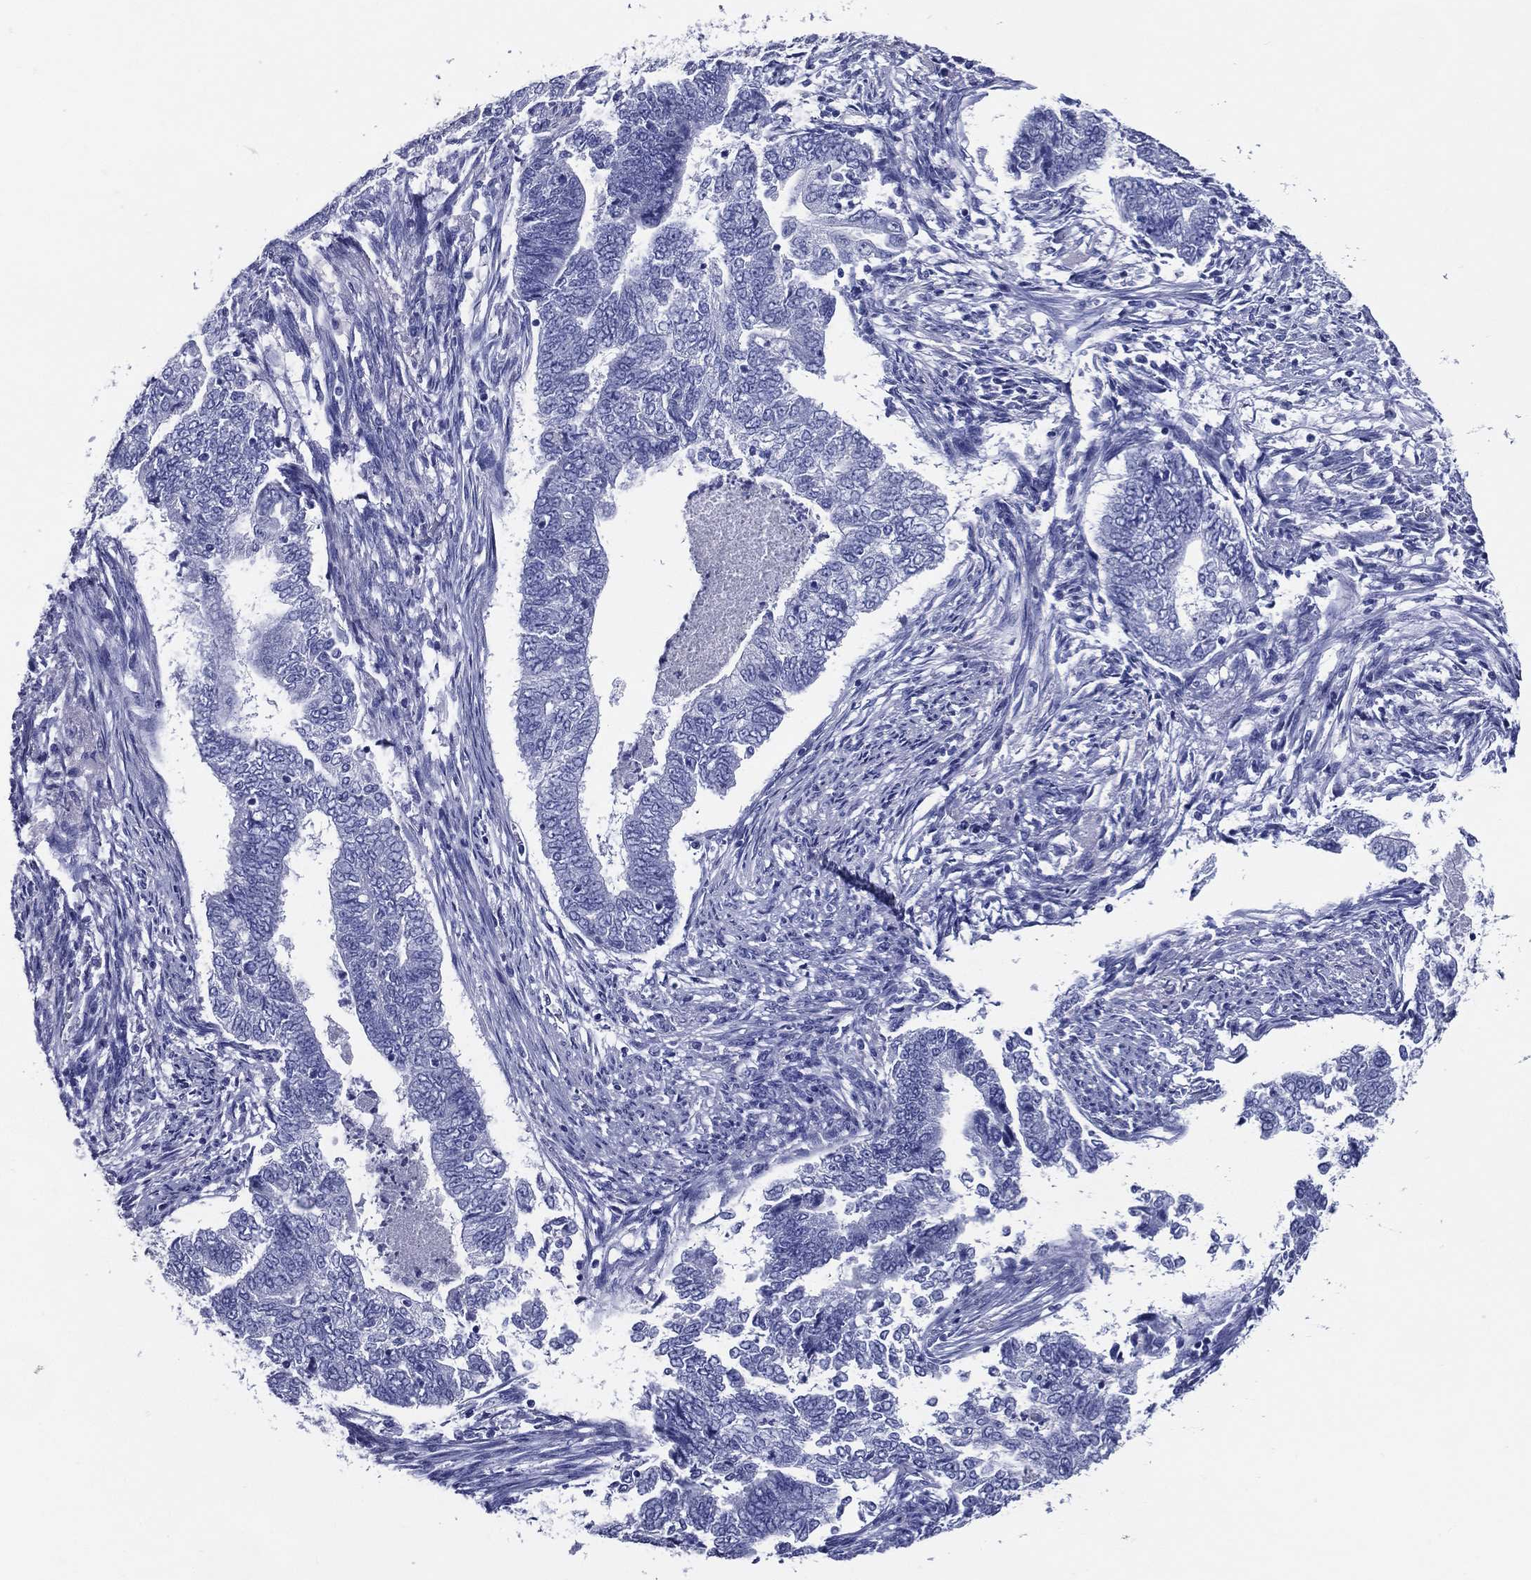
{"staining": {"intensity": "negative", "quantity": "none", "location": "none"}, "tissue": "endometrial cancer", "cell_type": "Tumor cells", "image_type": "cancer", "snomed": [{"axis": "morphology", "description": "Adenocarcinoma, NOS"}, {"axis": "topography", "description": "Endometrium"}], "caption": "Immunohistochemistry image of endometrial cancer stained for a protein (brown), which demonstrates no positivity in tumor cells.", "gene": "ACE2", "patient": {"sex": "female", "age": 65}}